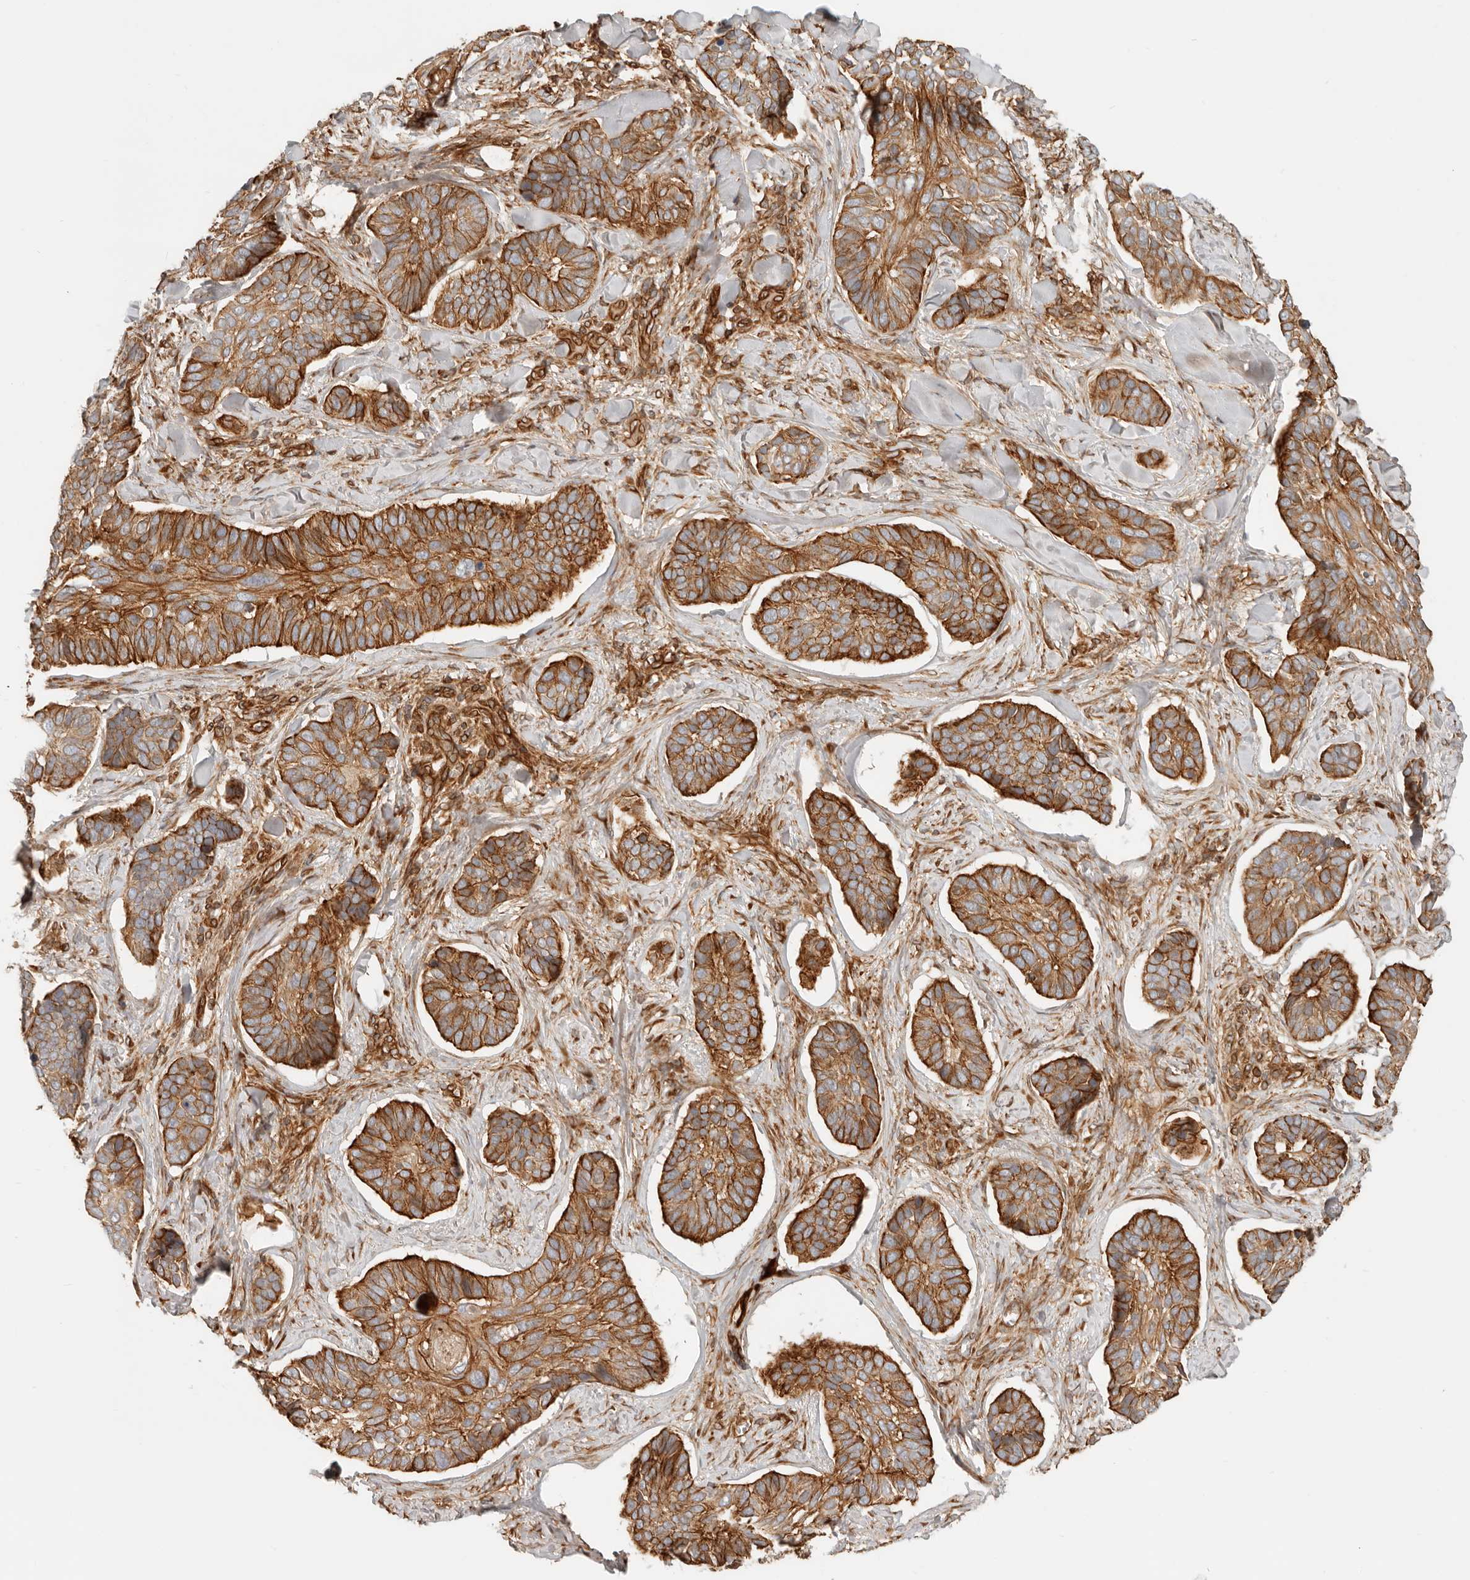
{"staining": {"intensity": "moderate", "quantity": ">75%", "location": "cytoplasmic/membranous"}, "tissue": "skin cancer", "cell_type": "Tumor cells", "image_type": "cancer", "snomed": [{"axis": "morphology", "description": "Basal cell carcinoma"}, {"axis": "topography", "description": "Skin"}], "caption": "There is medium levels of moderate cytoplasmic/membranous positivity in tumor cells of basal cell carcinoma (skin), as demonstrated by immunohistochemical staining (brown color).", "gene": "UFSP1", "patient": {"sex": "male", "age": 62}}